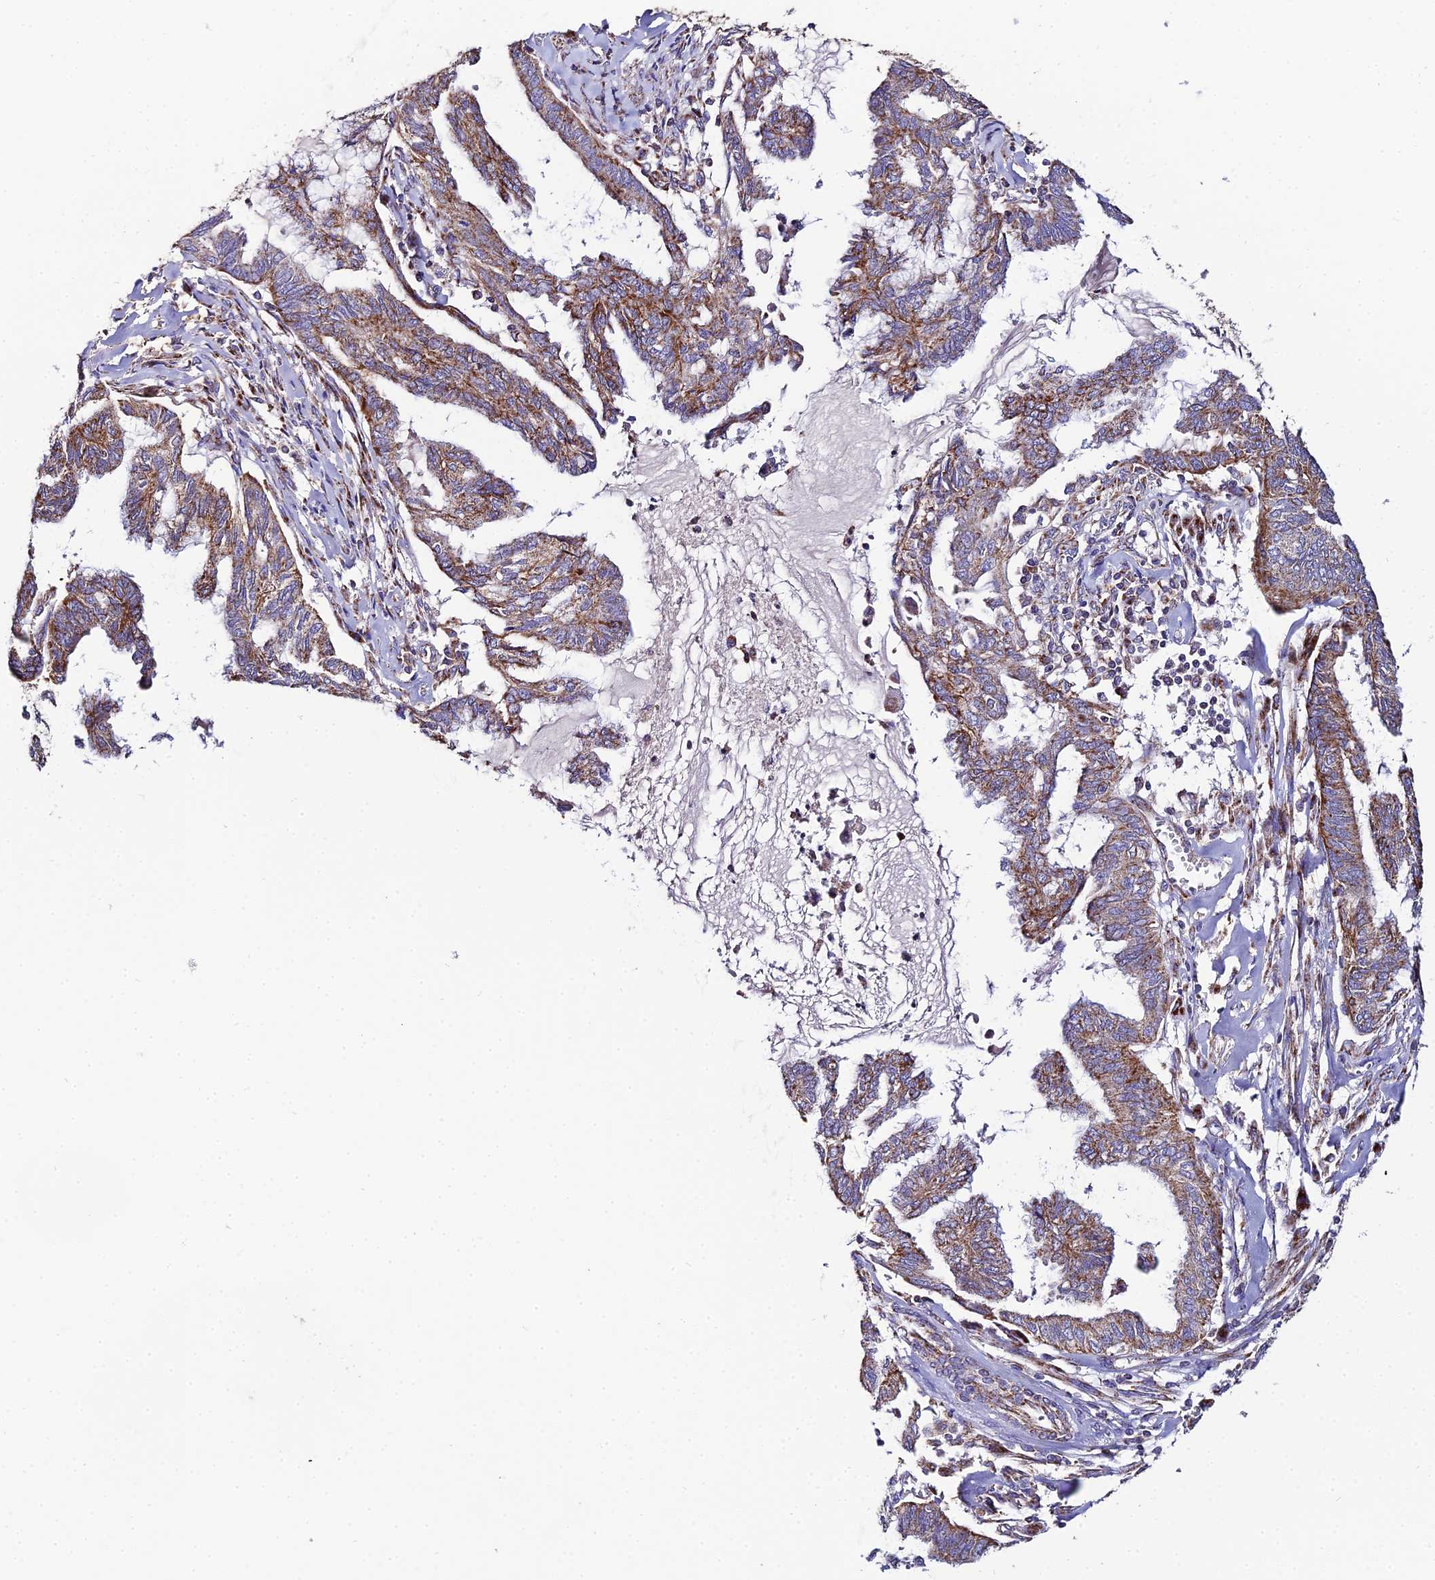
{"staining": {"intensity": "moderate", "quantity": ">75%", "location": "cytoplasmic/membranous"}, "tissue": "endometrial cancer", "cell_type": "Tumor cells", "image_type": "cancer", "snomed": [{"axis": "morphology", "description": "Adenocarcinoma, NOS"}, {"axis": "topography", "description": "Endometrium"}], "caption": "Protein staining displays moderate cytoplasmic/membranous expression in about >75% of tumor cells in adenocarcinoma (endometrial). Using DAB (3,3'-diaminobenzidine) (brown) and hematoxylin (blue) stains, captured at high magnification using brightfield microscopy.", "gene": "NIPSNAP3A", "patient": {"sex": "female", "age": 86}}